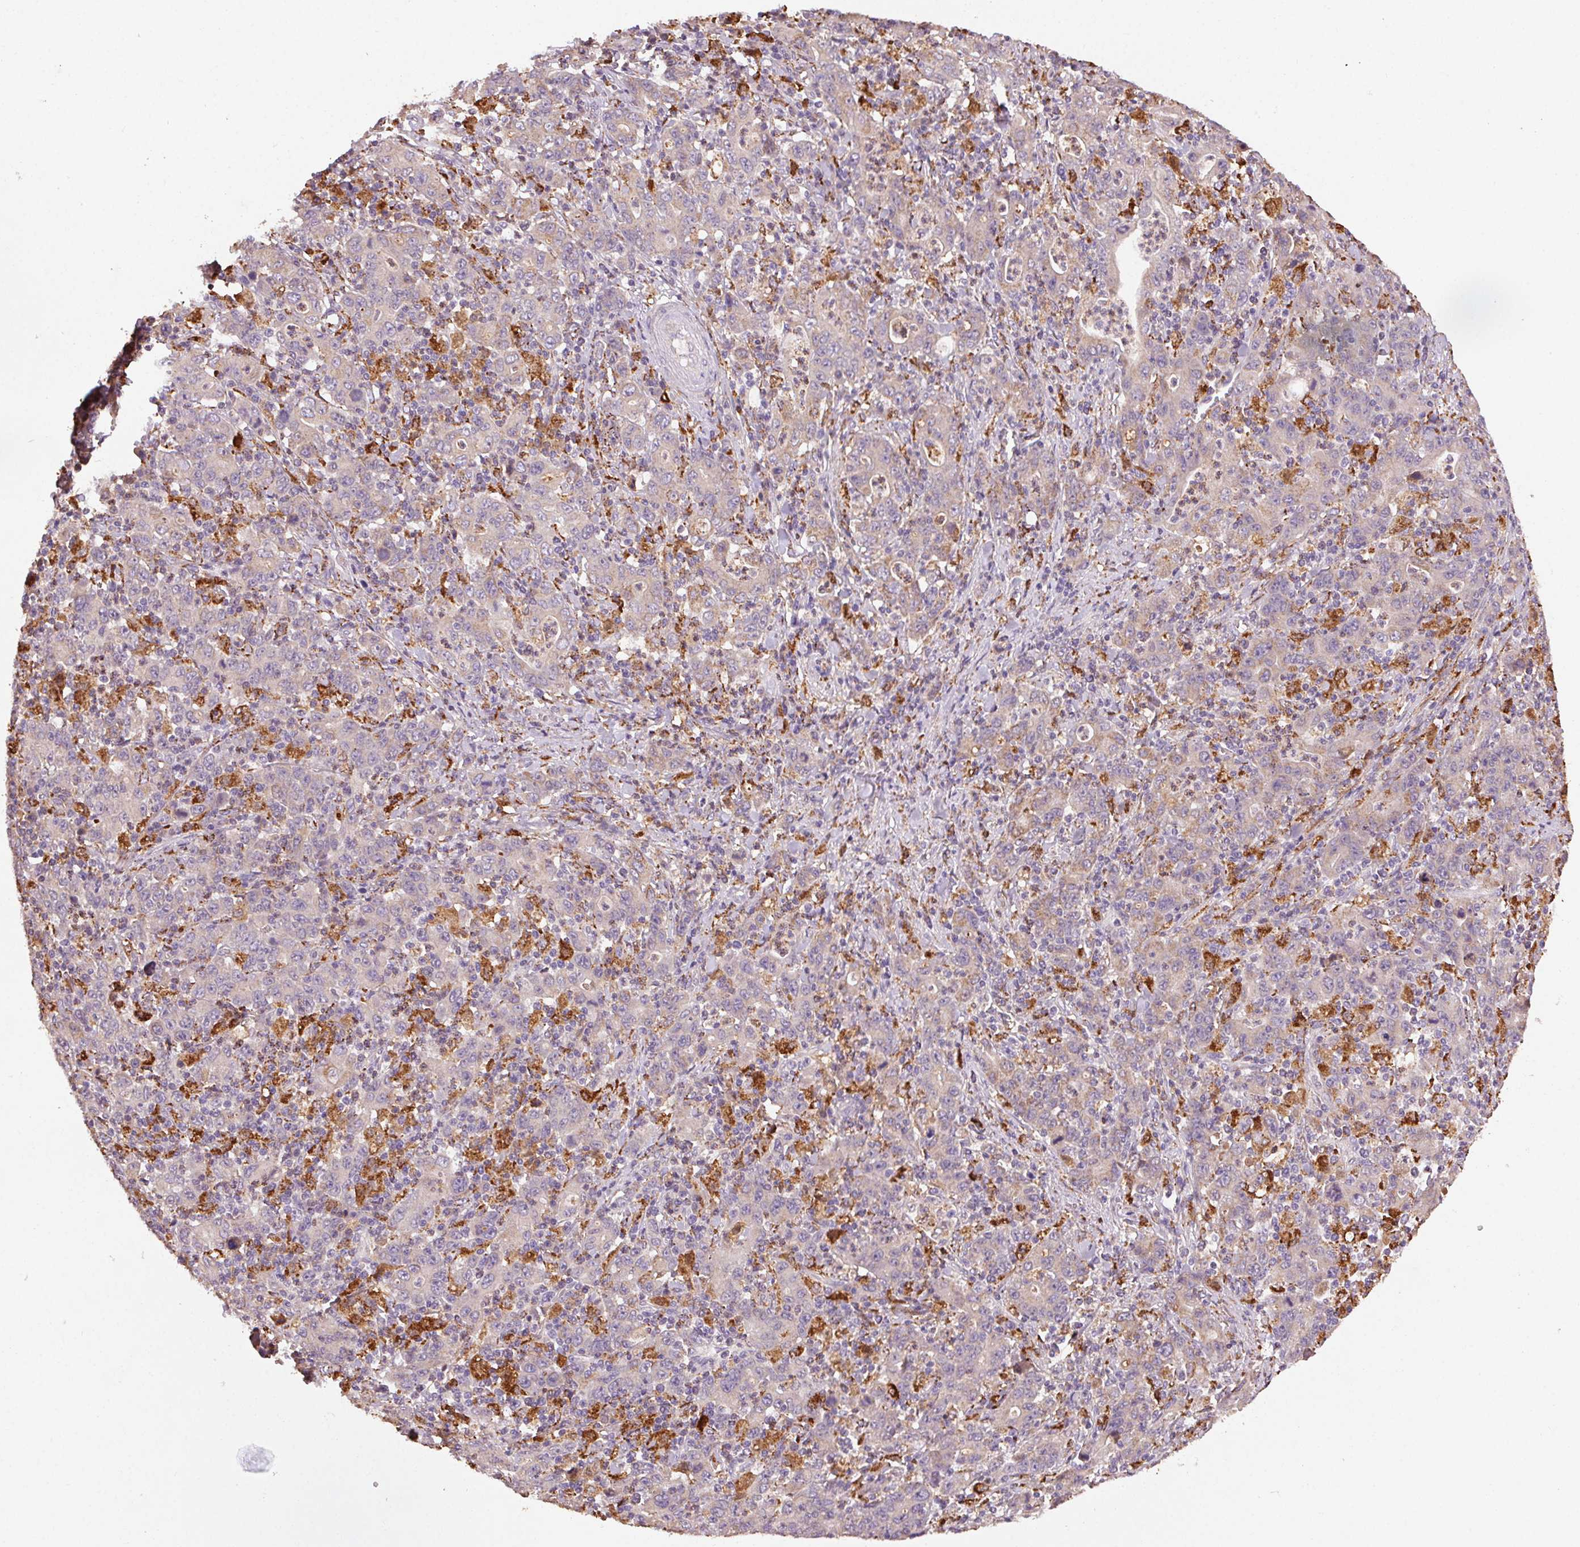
{"staining": {"intensity": "negative", "quantity": "none", "location": "none"}, "tissue": "stomach cancer", "cell_type": "Tumor cells", "image_type": "cancer", "snomed": [{"axis": "morphology", "description": "Adenocarcinoma, NOS"}, {"axis": "topography", "description": "Stomach, upper"}], "caption": "Protein analysis of adenocarcinoma (stomach) displays no significant staining in tumor cells. (Stains: DAB immunohistochemistry (IHC) with hematoxylin counter stain, Microscopy: brightfield microscopy at high magnification).", "gene": "FNBP1L", "patient": {"sex": "male", "age": 69}}